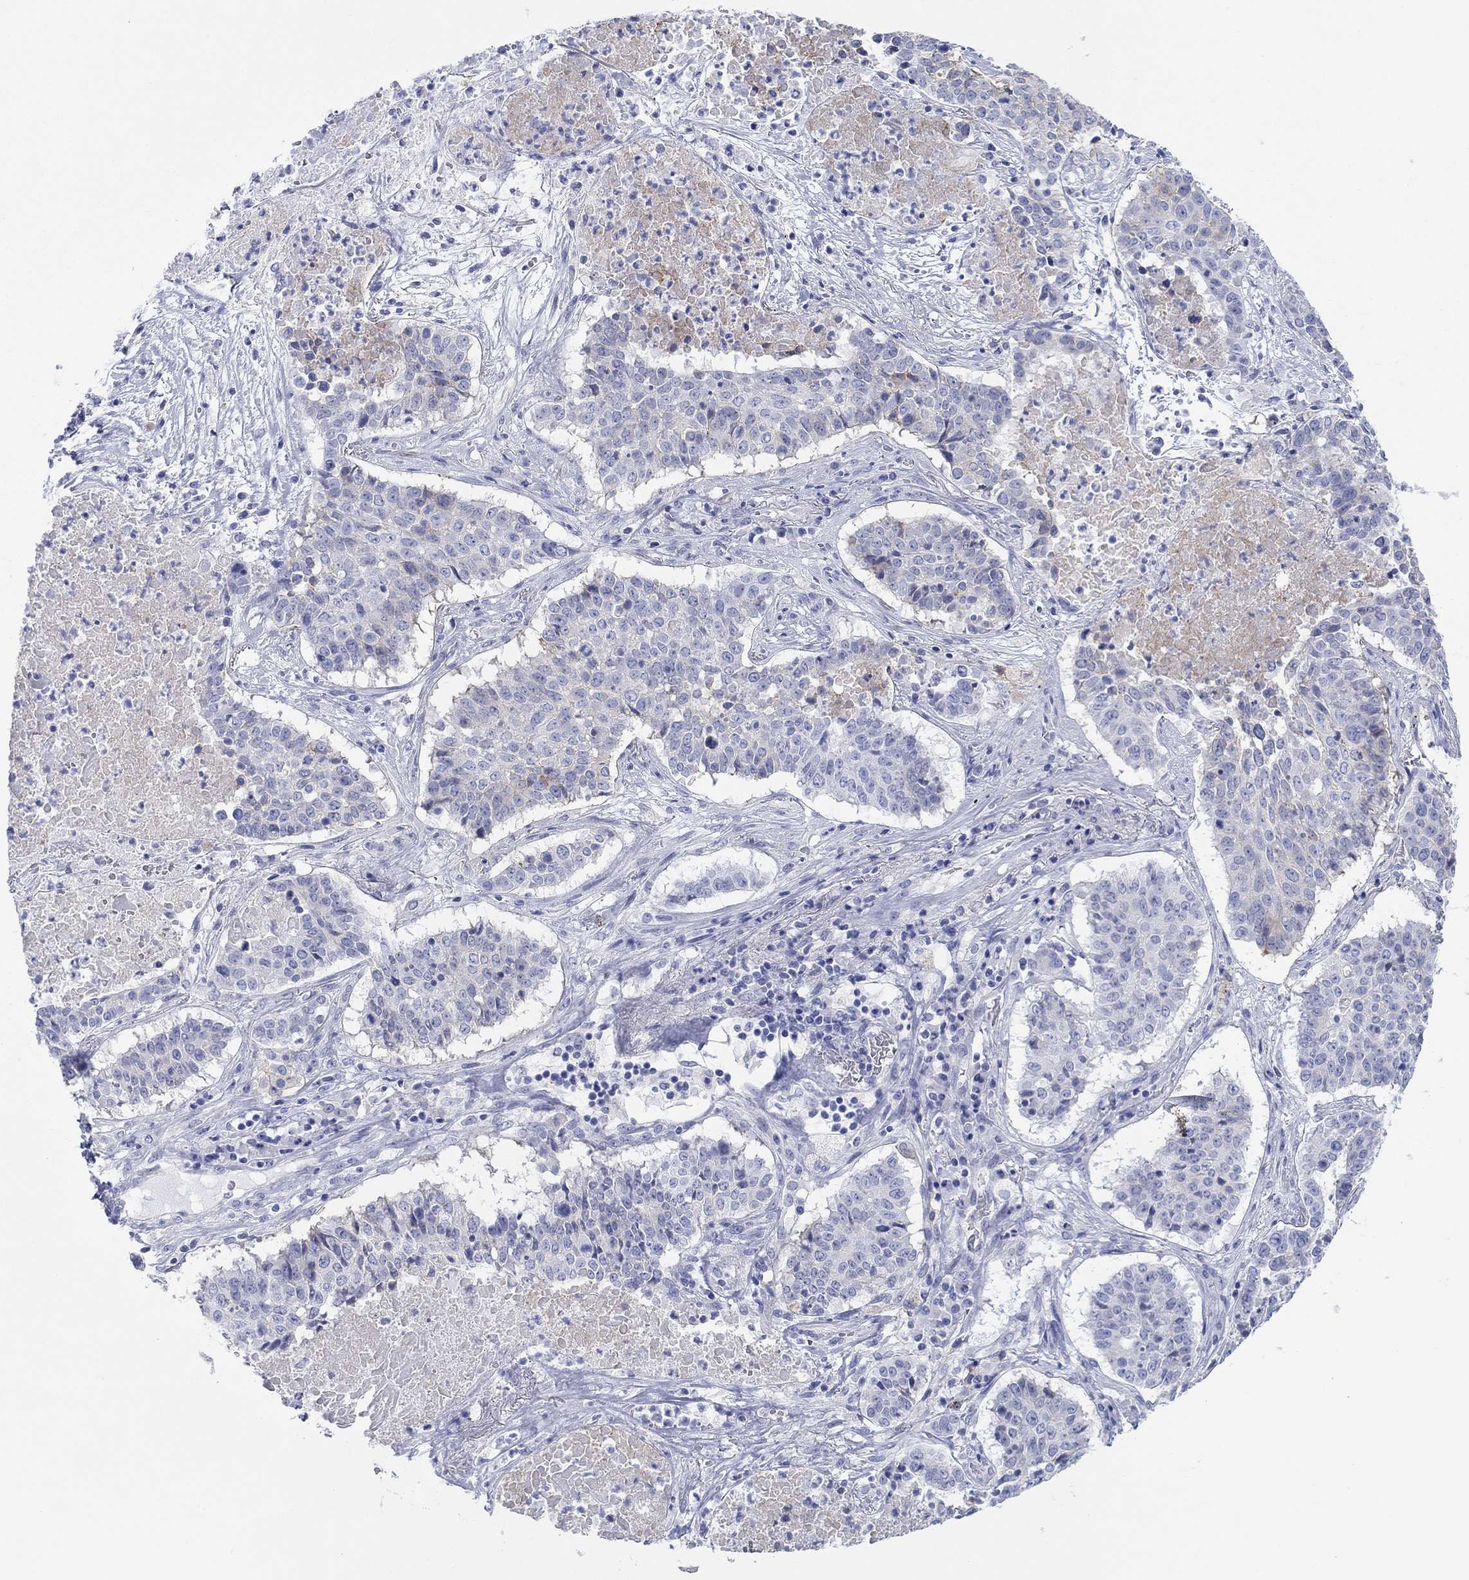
{"staining": {"intensity": "negative", "quantity": "none", "location": "none"}, "tissue": "lung cancer", "cell_type": "Tumor cells", "image_type": "cancer", "snomed": [{"axis": "morphology", "description": "Squamous cell carcinoma, NOS"}, {"axis": "topography", "description": "Lung"}], "caption": "Lung squamous cell carcinoma stained for a protein using immunohistochemistry demonstrates no positivity tumor cells.", "gene": "ATP1B1", "patient": {"sex": "male", "age": 64}}